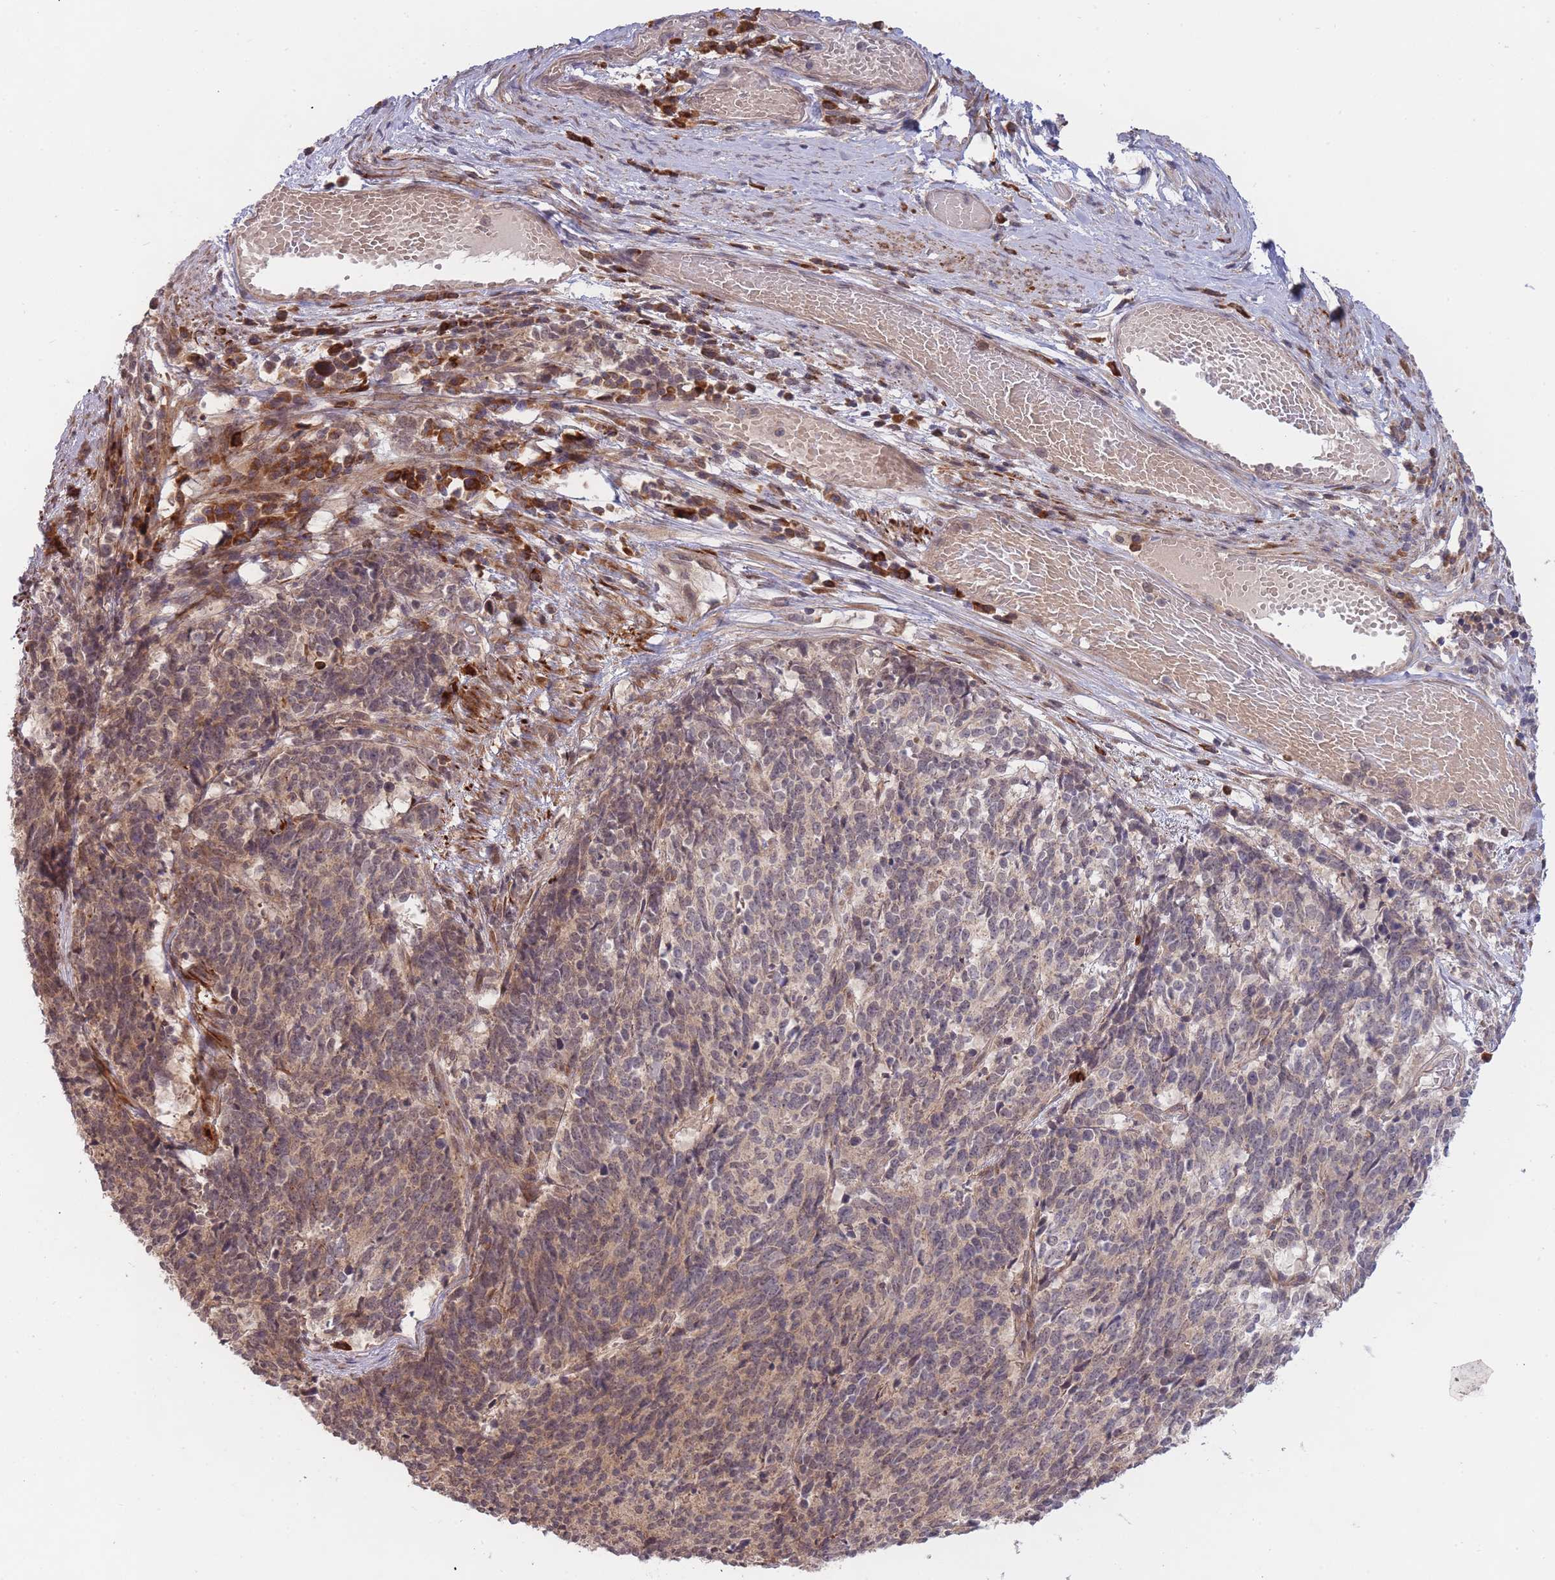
{"staining": {"intensity": "weak", "quantity": "25%-75%", "location": "cytoplasmic/membranous,nuclear"}, "tissue": "cervical cancer", "cell_type": "Tumor cells", "image_type": "cancer", "snomed": [{"axis": "morphology", "description": "Squamous cell carcinoma, NOS"}, {"axis": "topography", "description": "Cervix"}], "caption": "DAB immunohistochemical staining of human cervical cancer (squamous cell carcinoma) reveals weak cytoplasmic/membranous and nuclear protein staining in about 25%-75% of tumor cells. Using DAB (3,3'-diaminobenzidine) (brown) and hematoxylin (blue) stains, captured at high magnification using brightfield microscopy.", "gene": "SMC6", "patient": {"sex": "female", "age": 29}}